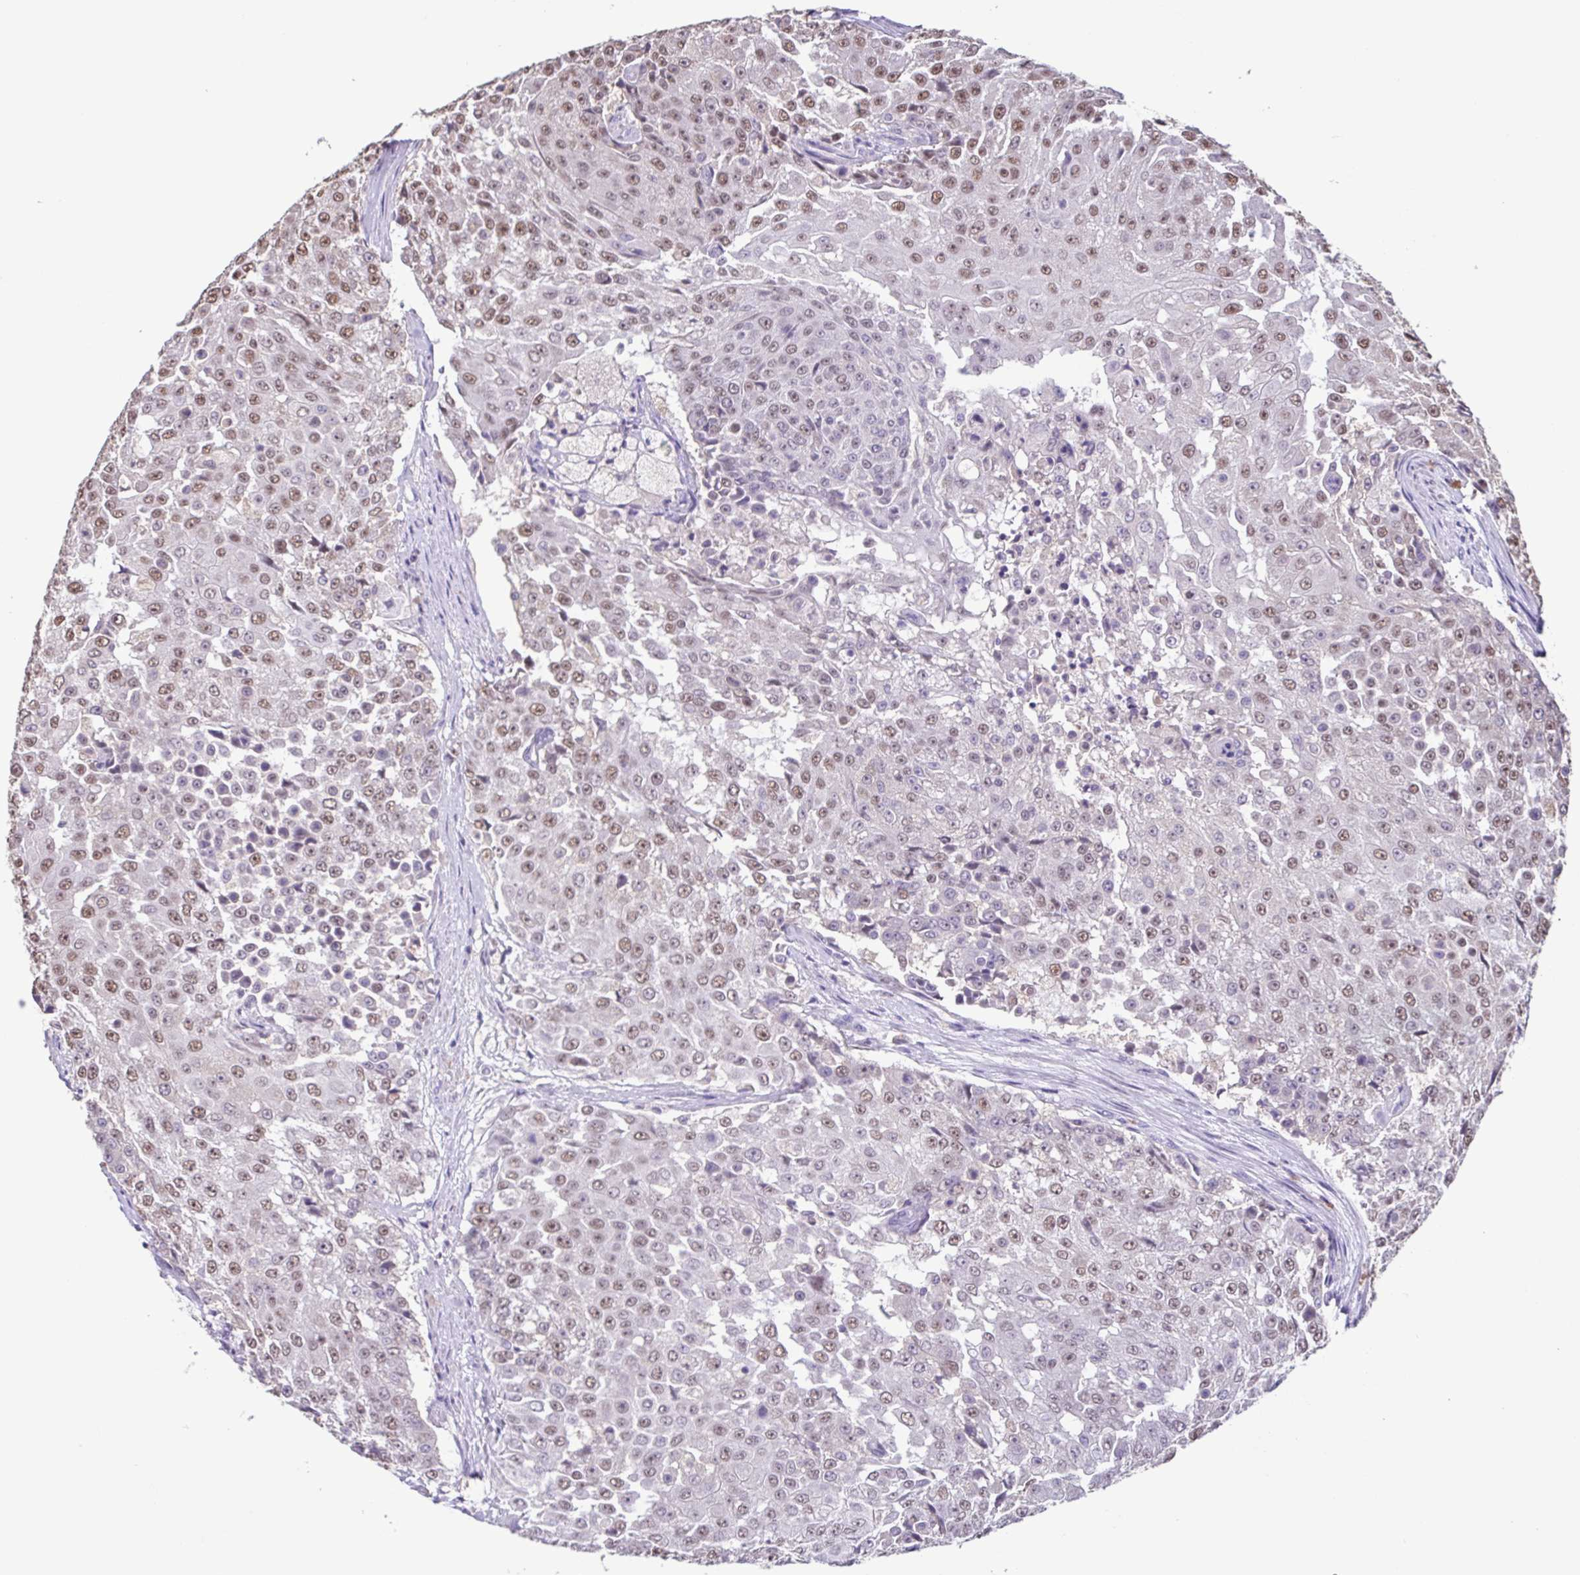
{"staining": {"intensity": "weak", "quantity": ">75%", "location": "nuclear"}, "tissue": "urothelial cancer", "cell_type": "Tumor cells", "image_type": "cancer", "snomed": [{"axis": "morphology", "description": "Urothelial carcinoma, High grade"}, {"axis": "topography", "description": "Urinary bladder"}], "caption": "The immunohistochemical stain shows weak nuclear positivity in tumor cells of urothelial cancer tissue. Using DAB (3,3'-diaminobenzidine) (brown) and hematoxylin (blue) stains, captured at high magnification using brightfield microscopy.", "gene": "ACTRT3", "patient": {"sex": "female", "age": 63}}